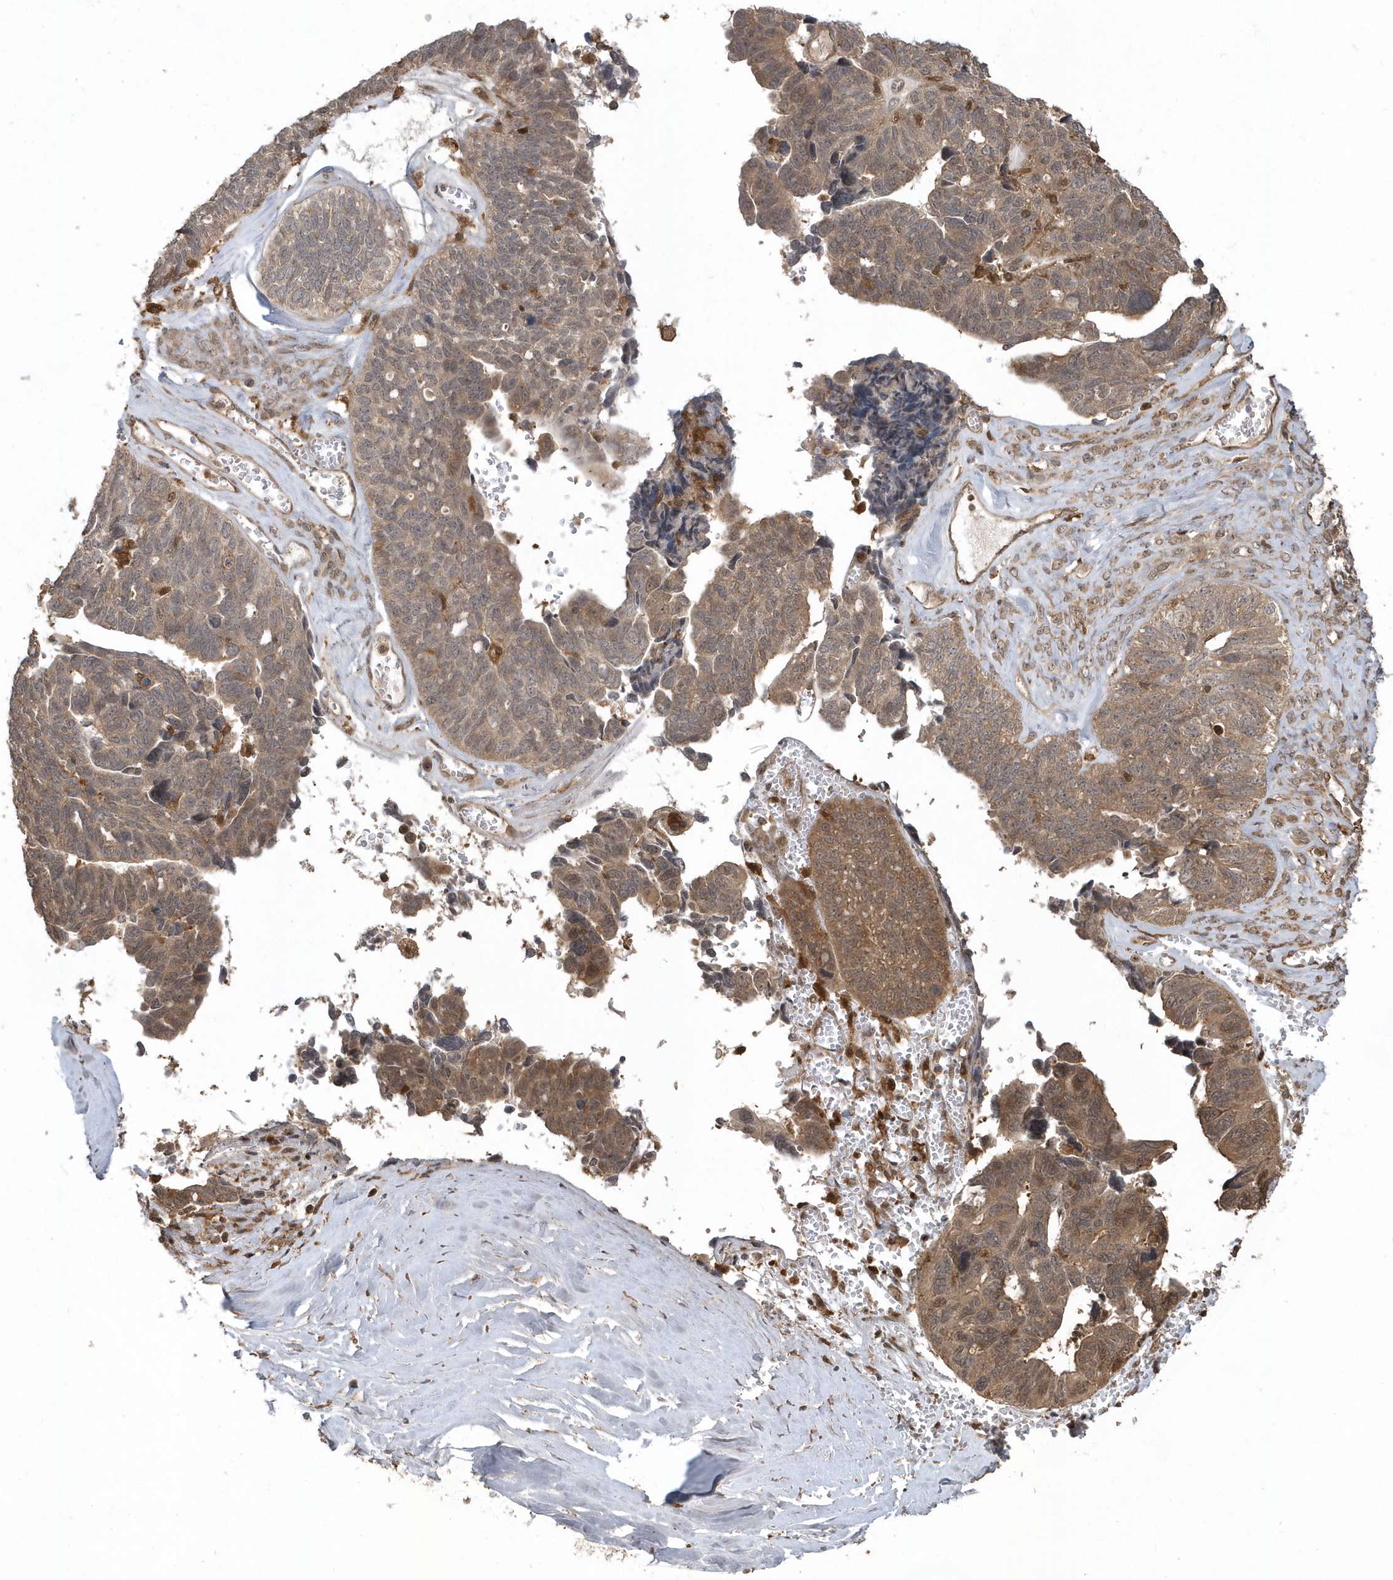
{"staining": {"intensity": "moderate", "quantity": ">75%", "location": "cytoplasmic/membranous"}, "tissue": "ovarian cancer", "cell_type": "Tumor cells", "image_type": "cancer", "snomed": [{"axis": "morphology", "description": "Cystadenocarcinoma, serous, NOS"}, {"axis": "topography", "description": "Ovary"}], "caption": "Ovarian serous cystadenocarcinoma was stained to show a protein in brown. There is medium levels of moderate cytoplasmic/membranous expression in about >75% of tumor cells.", "gene": "LACC1", "patient": {"sex": "female", "age": 79}}